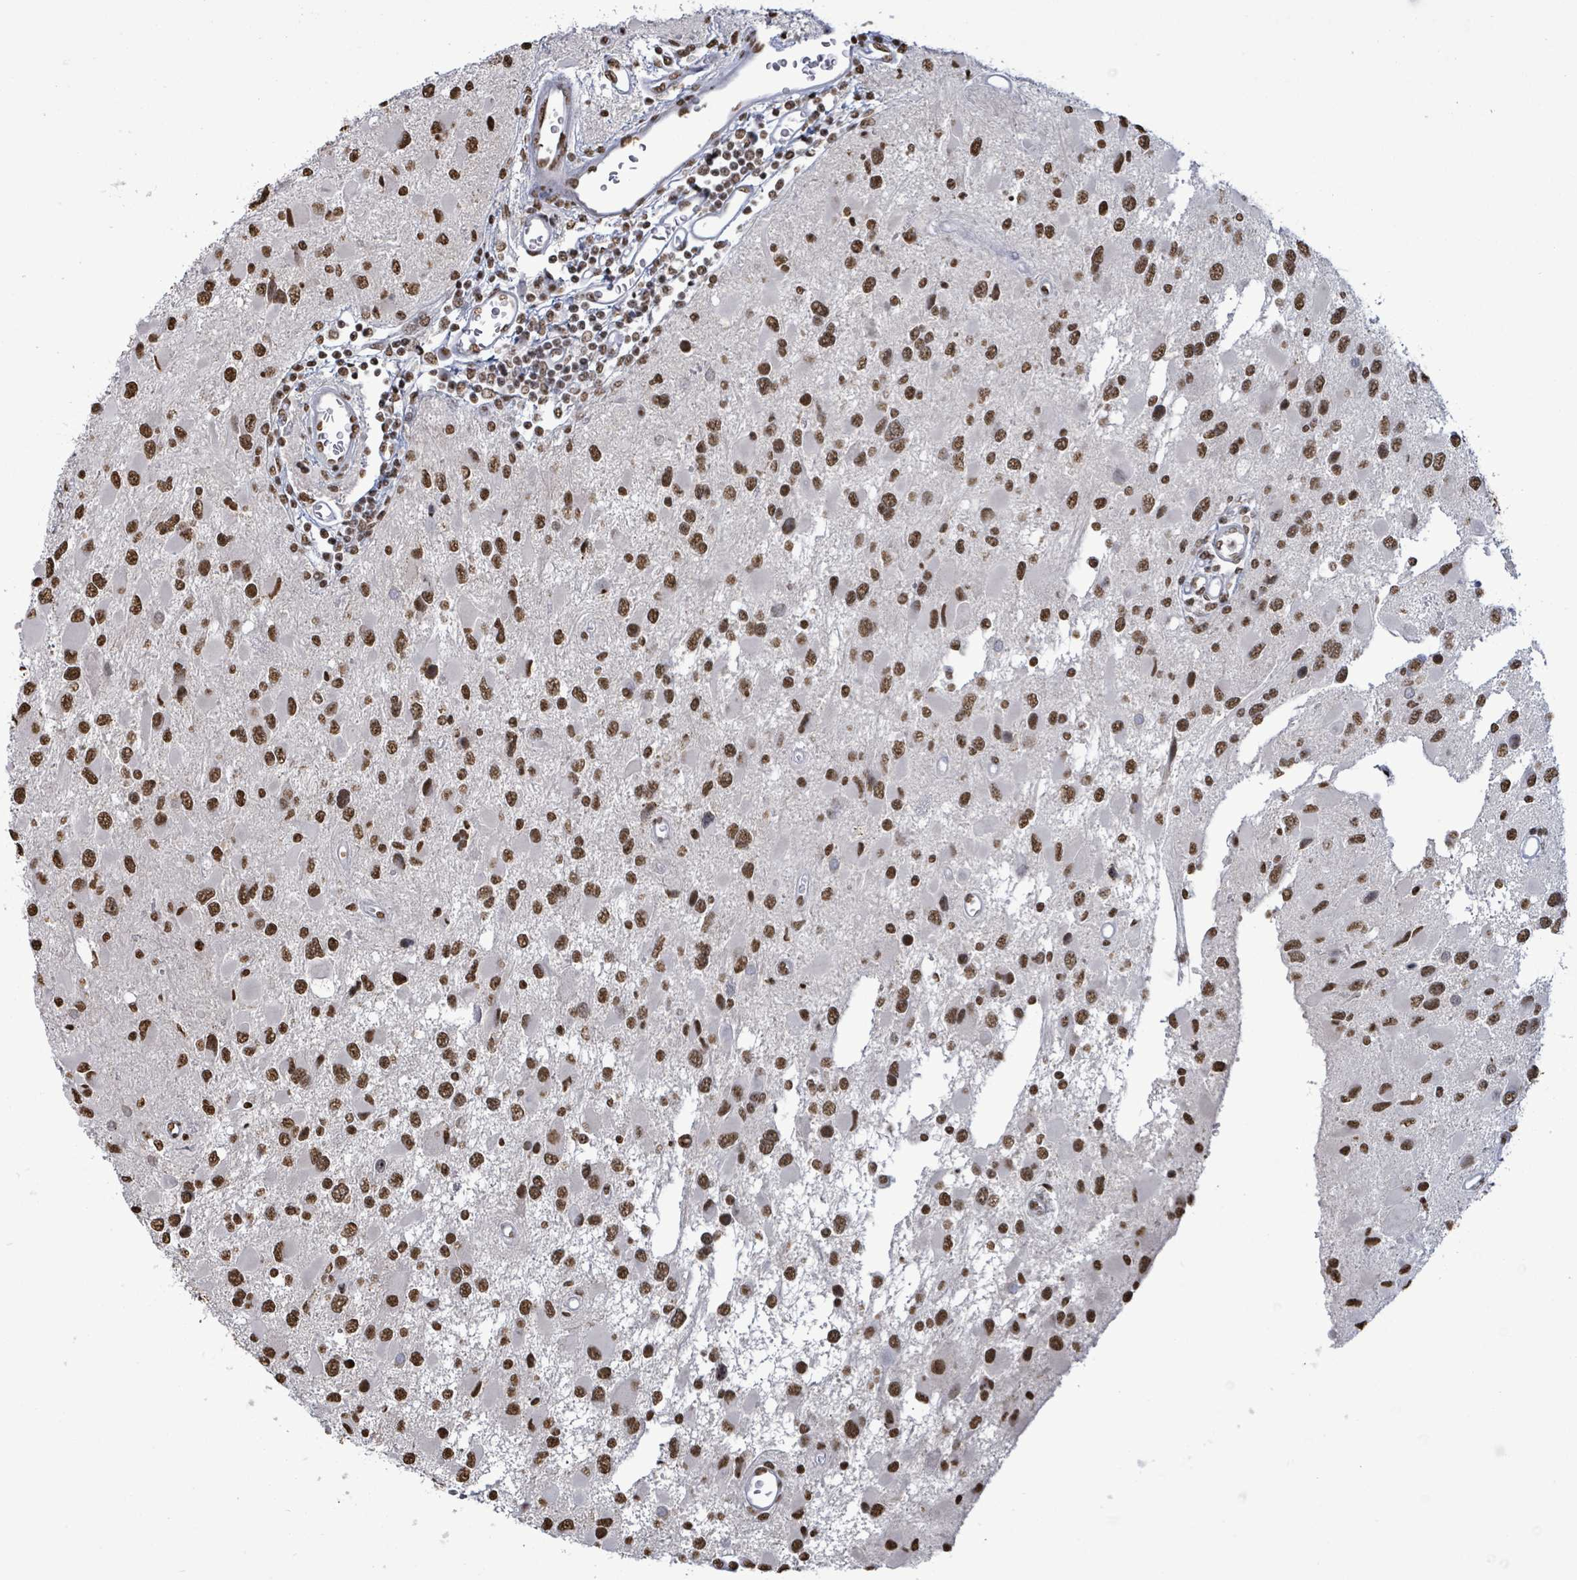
{"staining": {"intensity": "strong", "quantity": ">75%", "location": "nuclear"}, "tissue": "glioma", "cell_type": "Tumor cells", "image_type": "cancer", "snomed": [{"axis": "morphology", "description": "Glioma, malignant, High grade"}, {"axis": "topography", "description": "Brain"}], "caption": "Tumor cells demonstrate high levels of strong nuclear expression in about >75% of cells in human high-grade glioma (malignant).", "gene": "SAMD14", "patient": {"sex": "male", "age": 53}}